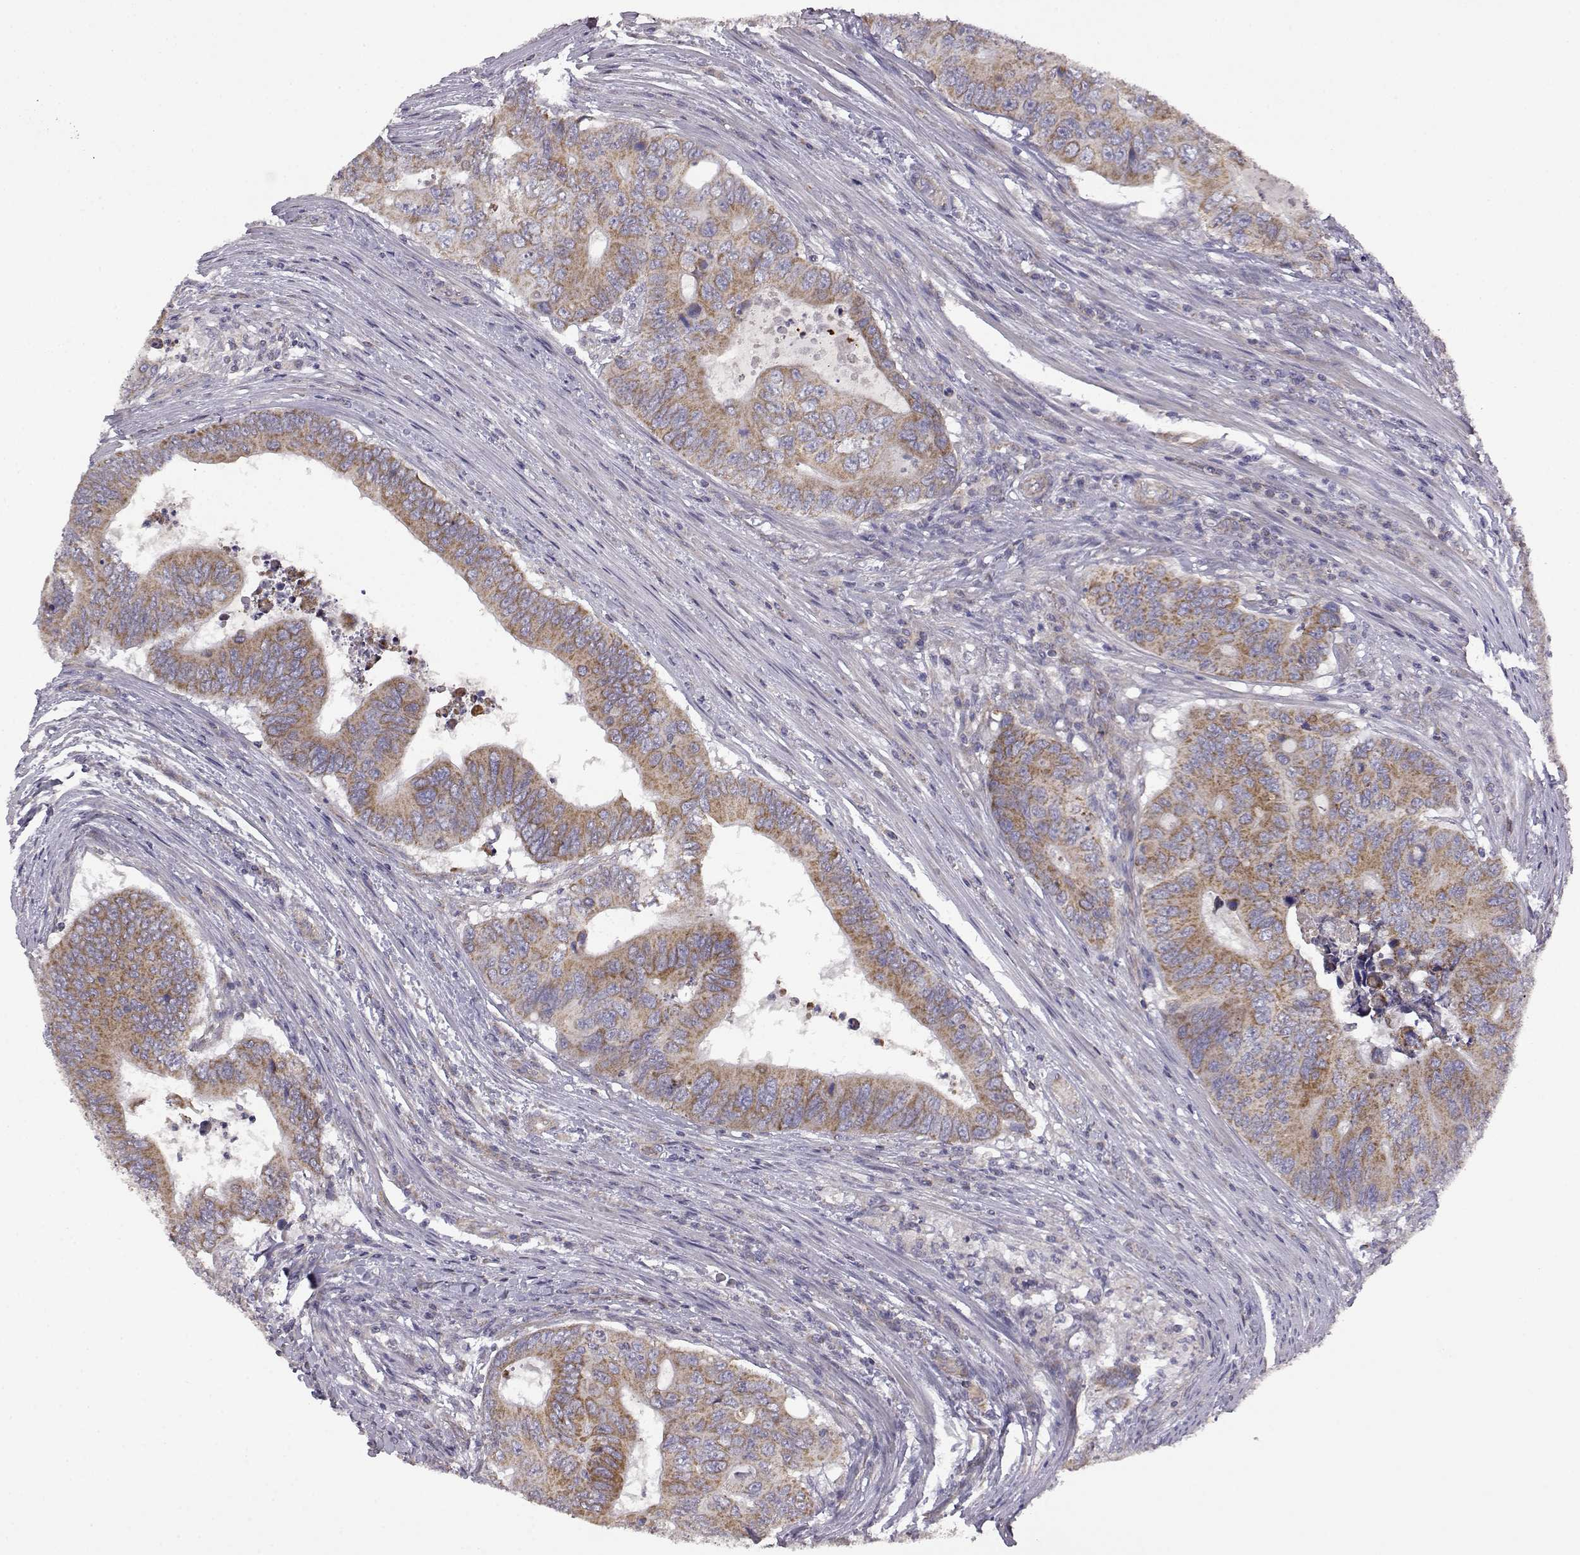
{"staining": {"intensity": "moderate", "quantity": ">75%", "location": "cytoplasmic/membranous"}, "tissue": "colorectal cancer", "cell_type": "Tumor cells", "image_type": "cancer", "snomed": [{"axis": "morphology", "description": "Adenocarcinoma, NOS"}, {"axis": "topography", "description": "Colon"}], "caption": "Colorectal cancer (adenocarcinoma) was stained to show a protein in brown. There is medium levels of moderate cytoplasmic/membranous expression in about >75% of tumor cells. (DAB (3,3'-diaminobenzidine) IHC with brightfield microscopy, high magnification).", "gene": "DDC", "patient": {"sex": "male", "age": 53}}